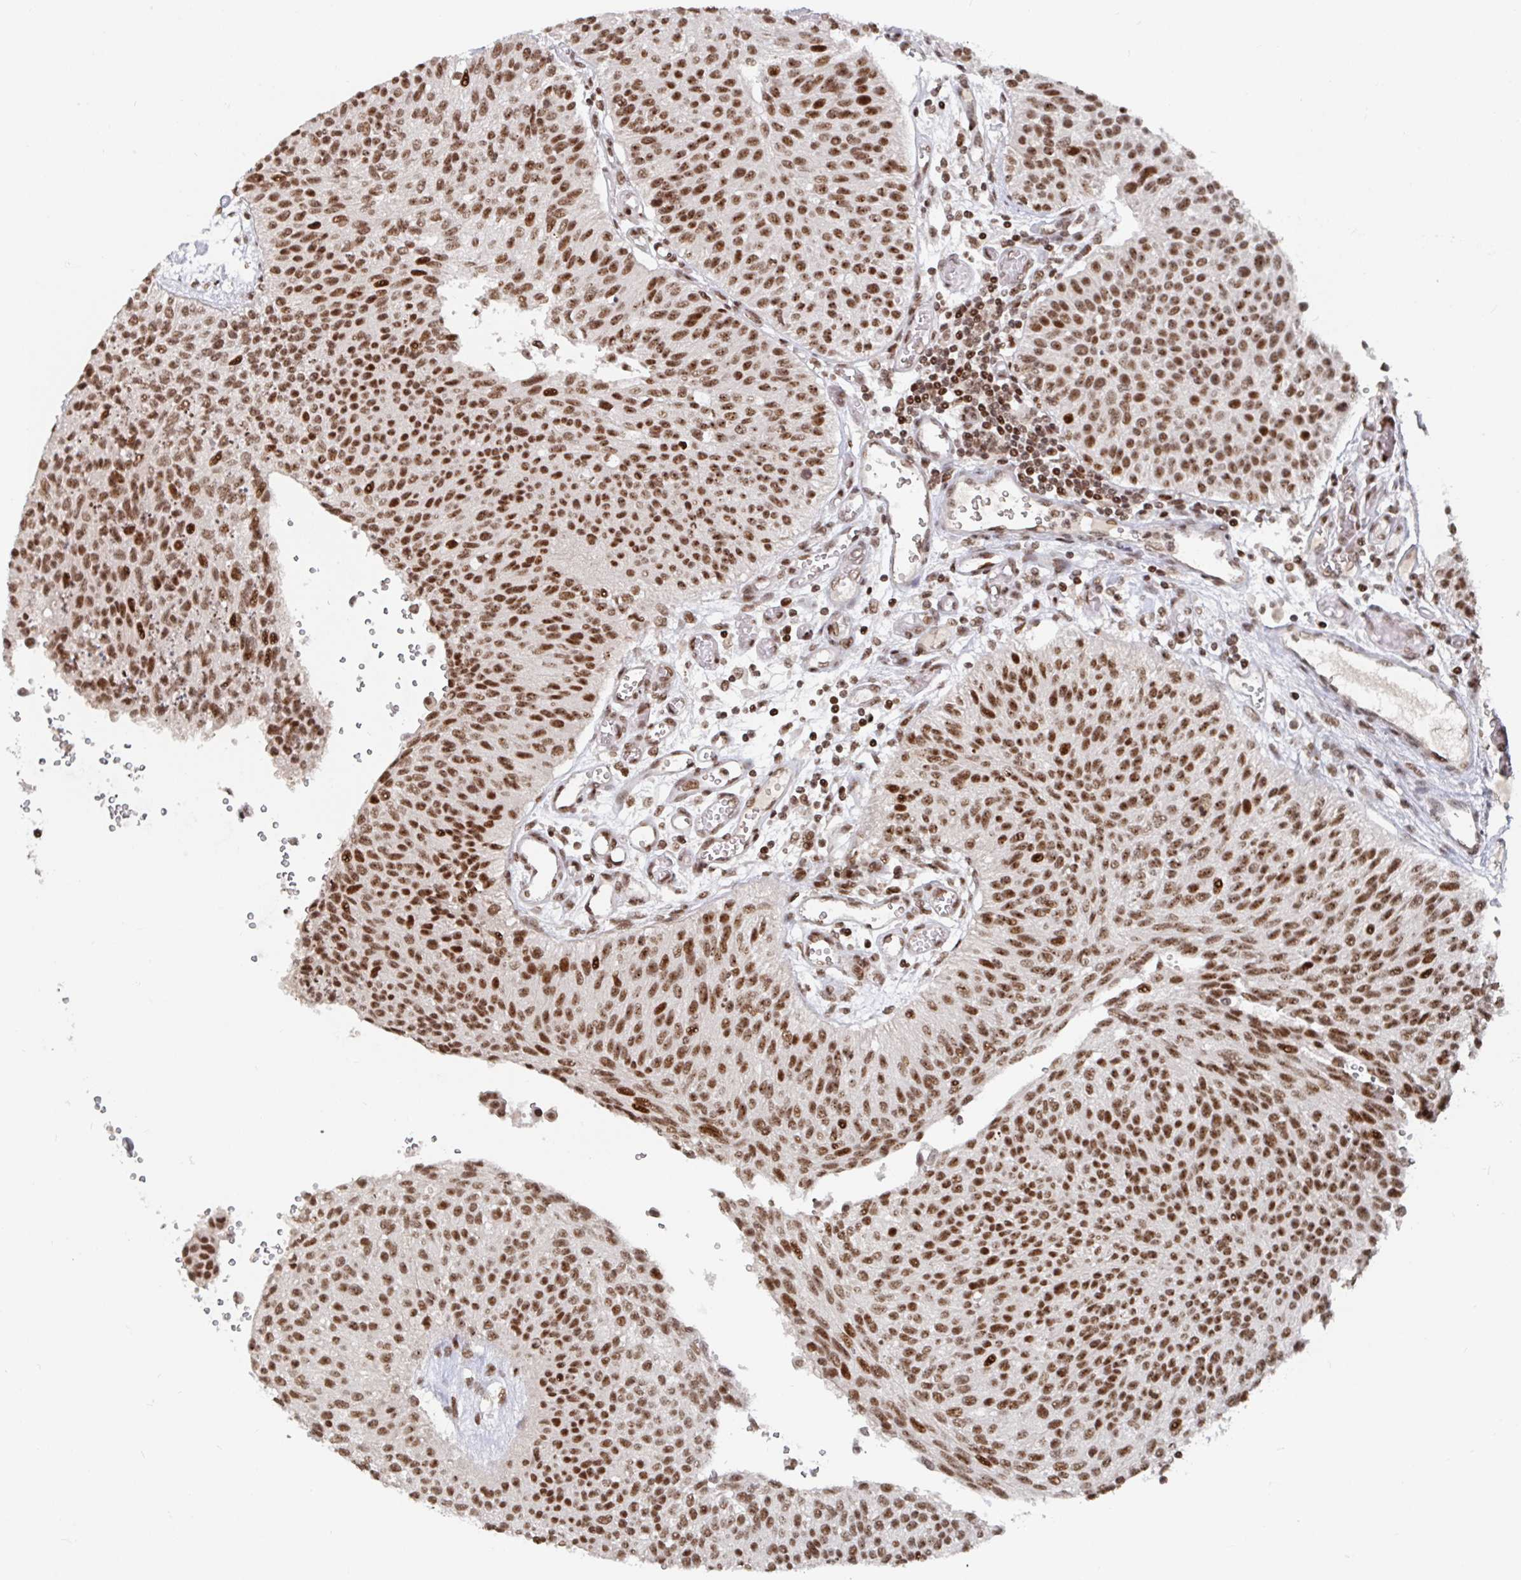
{"staining": {"intensity": "moderate", "quantity": ">75%", "location": "nuclear"}, "tissue": "urothelial cancer", "cell_type": "Tumor cells", "image_type": "cancer", "snomed": [{"axis": "morphology", "description": "Urothelial carcinoma, NOS"}, {"axis": "topography", "description": "Urinary bladder"}], "caption": "Human urothelial cancer stained with a protein marker reveals moderate staining in tumor cells.", "gene": "ZDHHC12", "patient": {"sex": "male", "age": 55}}